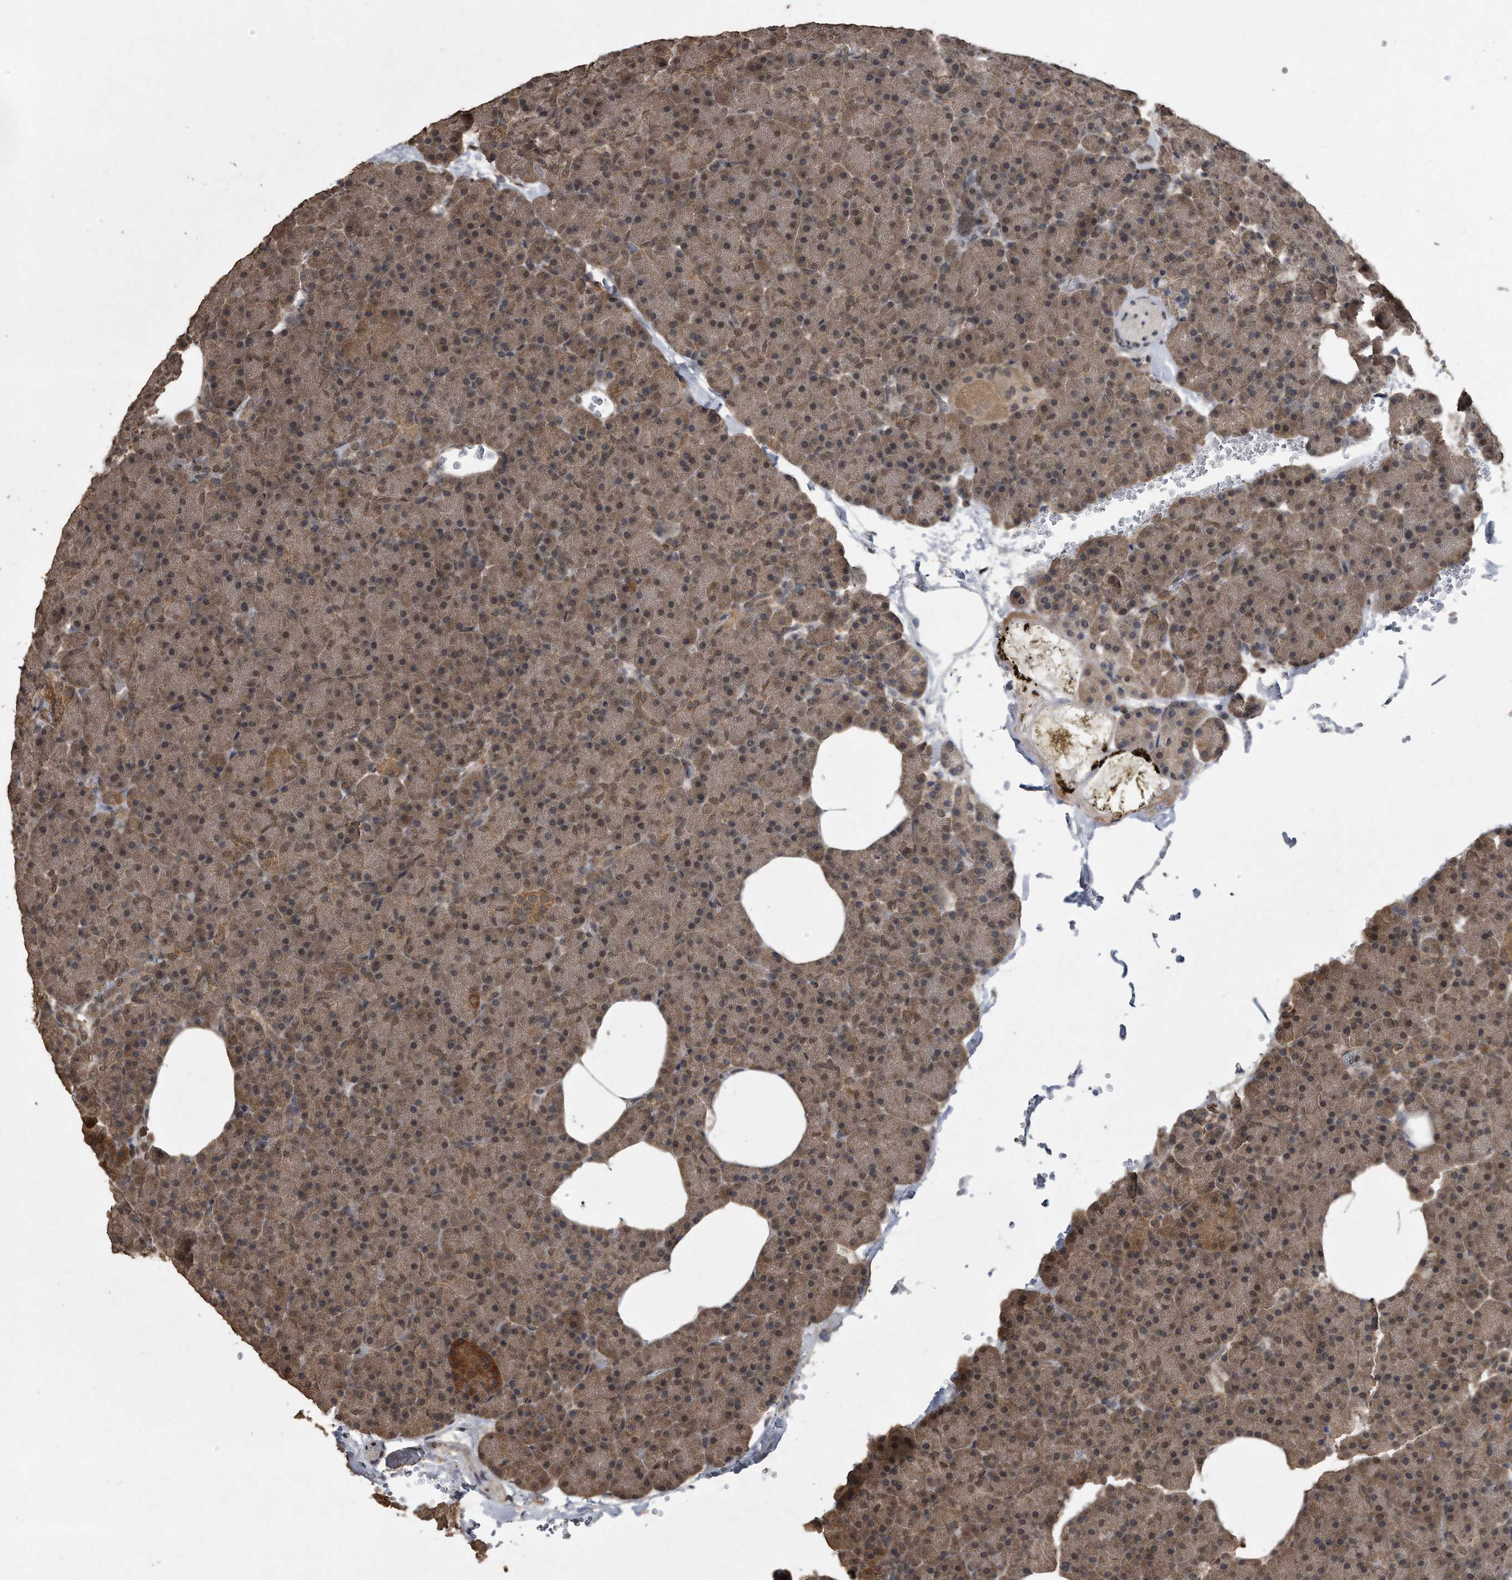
{"staining": {"intensity": "moderate", "quantity": ">75%", "location": "cytoplasmic/membranous,nuclear"}, "tissue": "pancreas", "cell_type": "Exocrine glandular cells", "image_type": "normal", "snomed": [{"axis": "morphology", "description": "Normal tissue, NOS"}, {"axis": "morphology", "description": "Carcinoid, malignant, NOS"}, {"axis": "topography", "description": "Pancreas"}], "caption": "Moderate cytoplasmic/membranous,nuclear expression is identified in approximately >75% of exocrine glandular cells in normal pancreas.", "gene": "CRYZL1", "patient": {"sex": "female", "age": 35}}